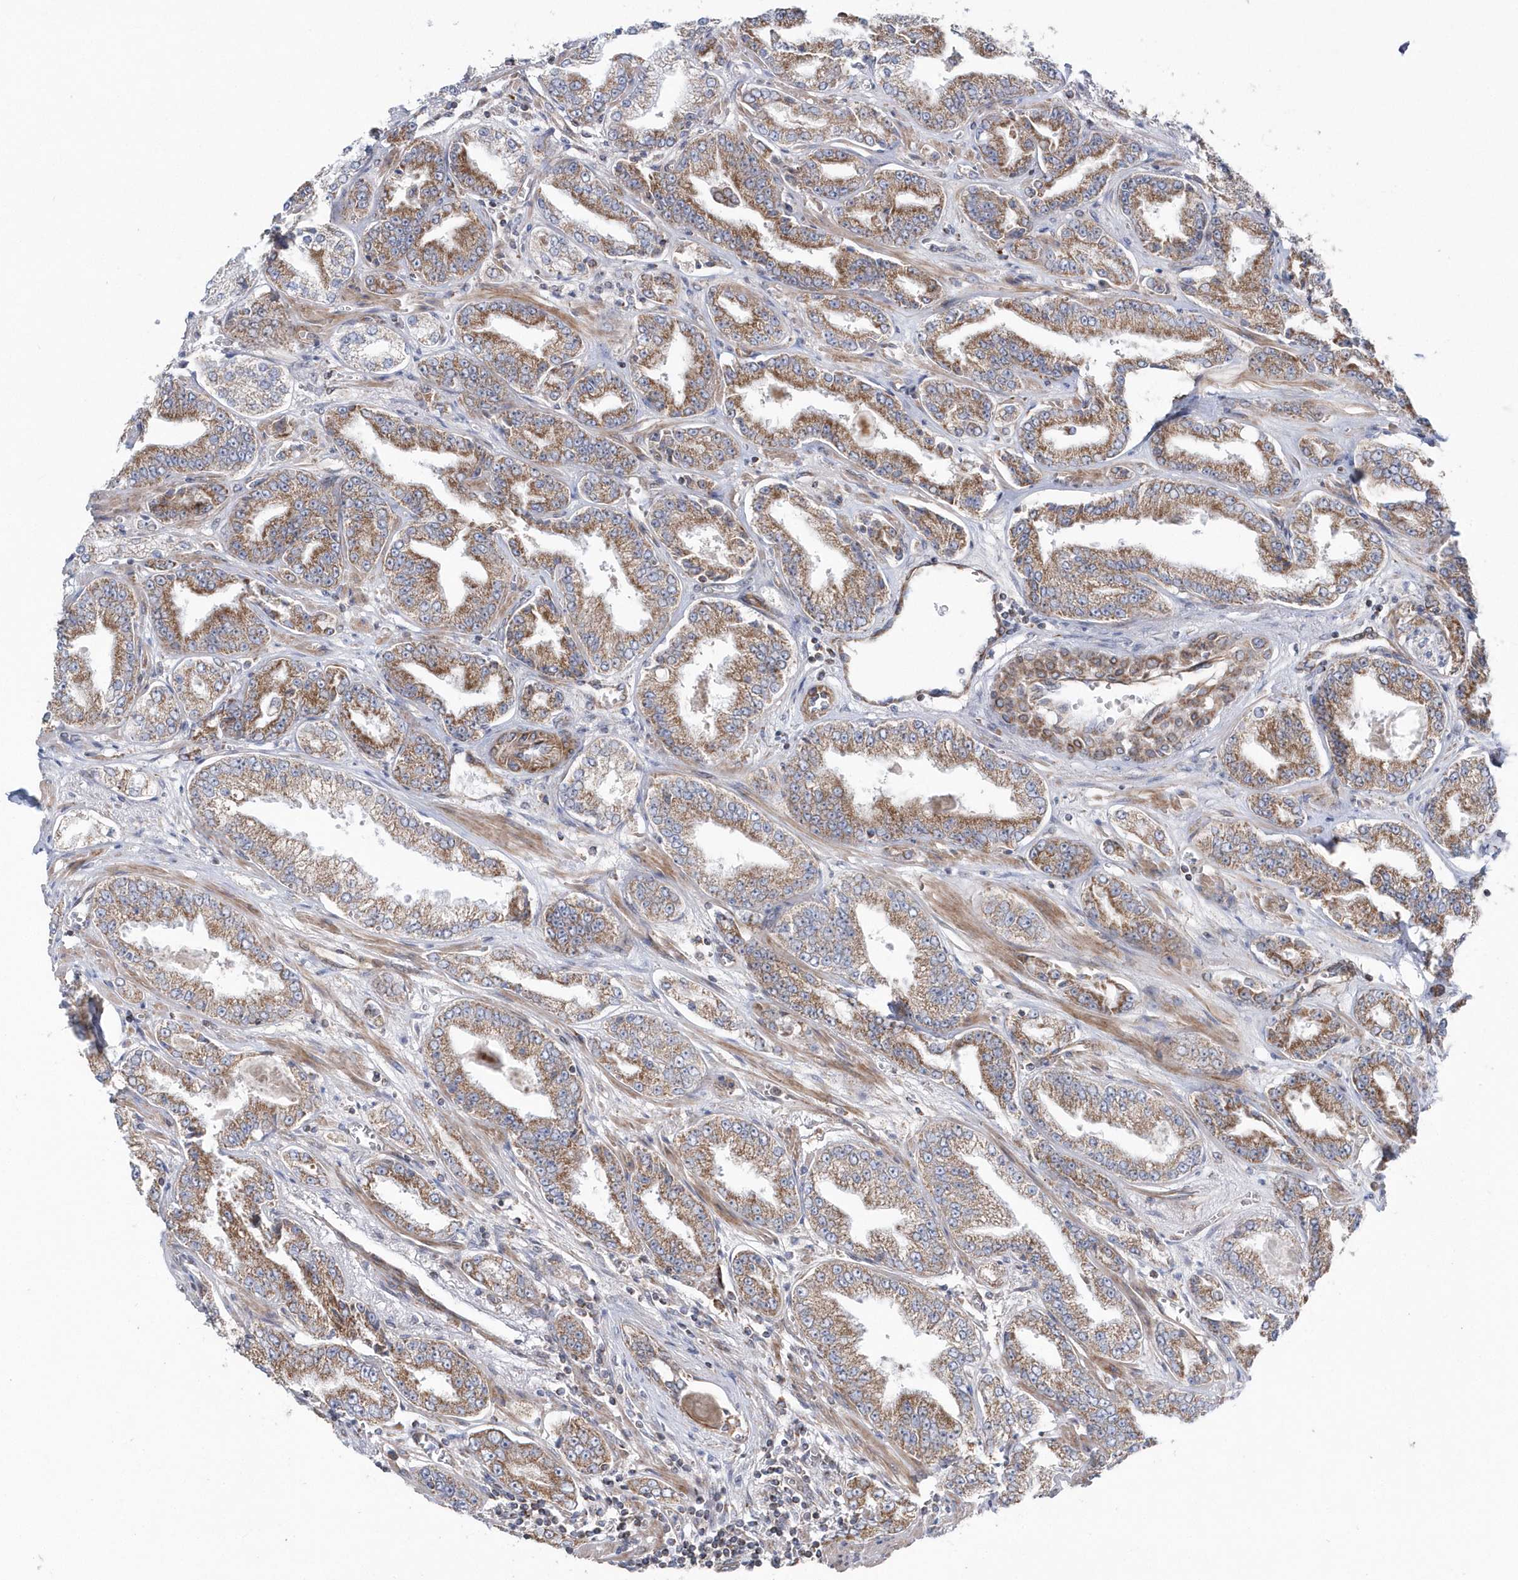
{"staining": {"intensity": "moderate", "quantity": ">75%", "location": "cytoplasmic/membranous"}, "tissue": "prostate cancer", "cell_type": "Tumor cells", "image_type": "cancer", "snomed": [{"axis": "morphology", "description": "Adenocarcinoma, High grade"}, {"axis": "topography", "description": "Prostate"}], "caption": "Immunohistochemistry (IHC) micrograph of neoplastic tissue: prostate cancer stained using immunohistochemistry exhibits medium levels of moderate protein expression localized specifically in the cytoplasmic/membranous of tumor cells, appearing as a cytoplasmic/membranous brown color.", "gene": "OPA1", "patient": {"sex": "male", "age": 71}}